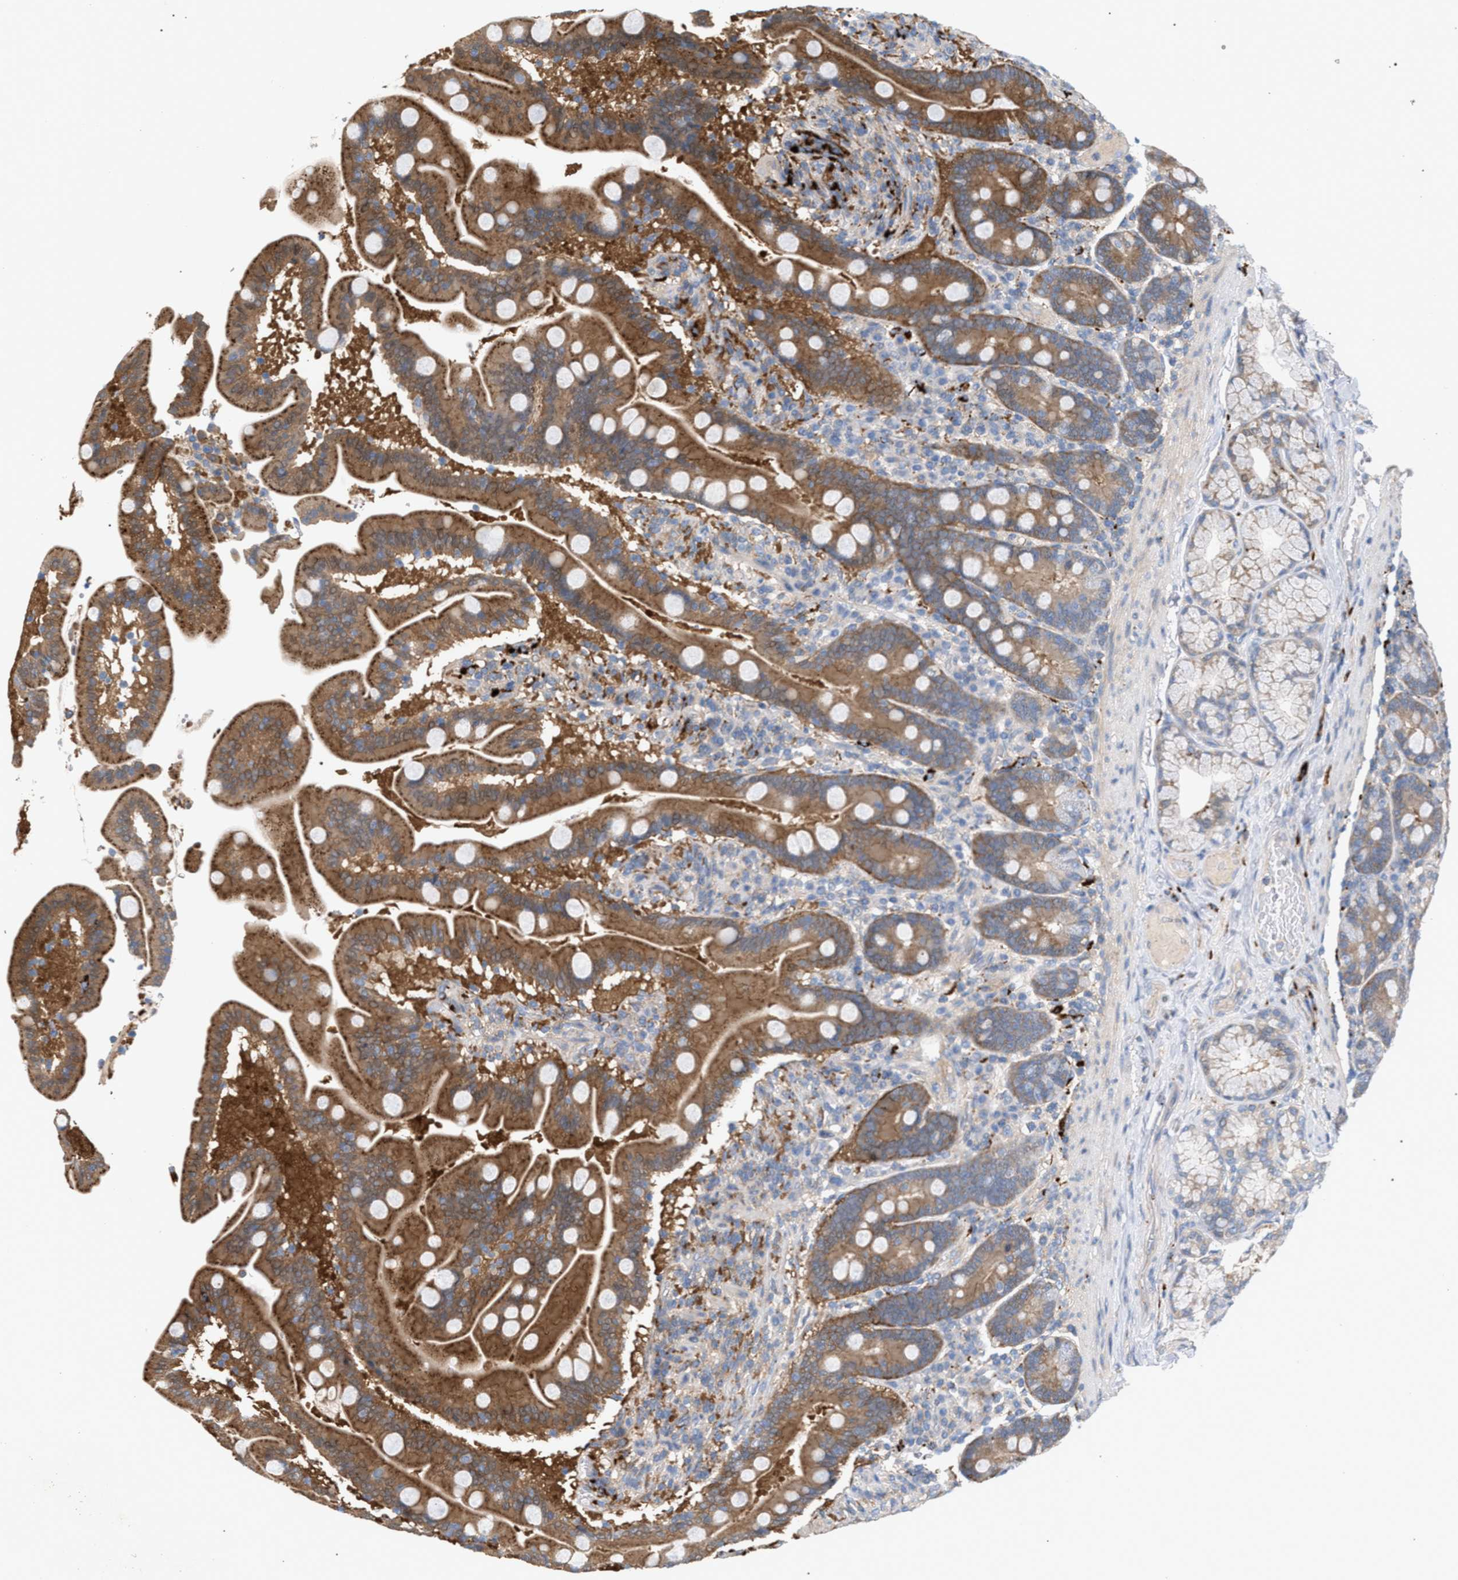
{"staining": {"intensity": "moderate", "quantity": ">75%", "location": "cytoplasmic/membranous"}, "tissue": "duodenum", "cell_type": "Glandular cells", "image_type": "normal", "snomed": [{"axis": "morphology", "description": "Normal tissue, NOS"}, {"axis": "topography", "description": "Duodenum"}], "caption": "Normal duodenum exhibits moderate cytoplasmic/membranous positivity in approximately >75% of glandular cells.", "gene": "MBTD1", "patient": {"sex": "male", "age": 54}}